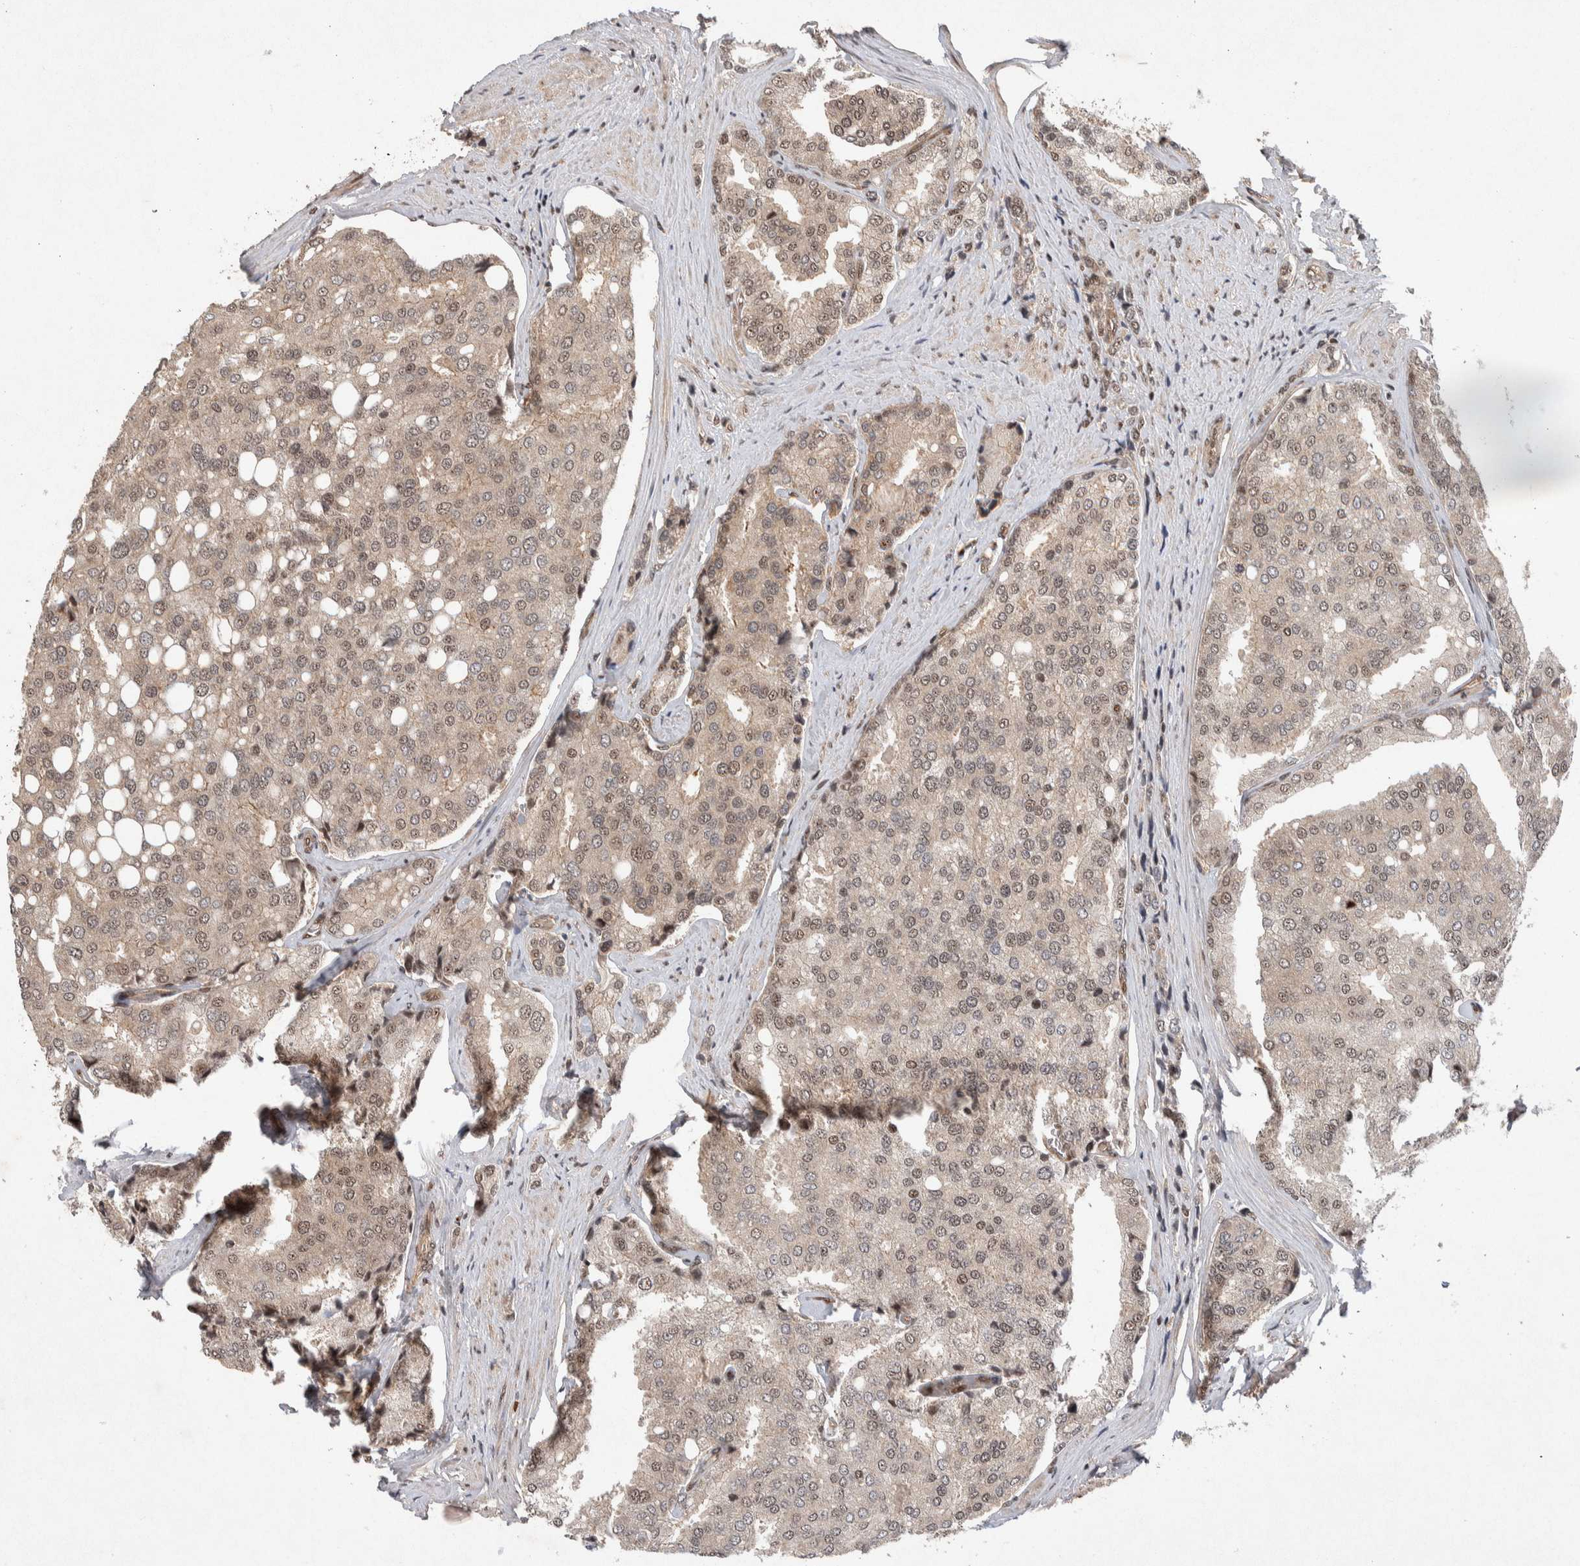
{"staining": {"intensity": "weak", "quantity": ">75%", "location": "nuclear"}, "tissue": "prostate cancer", "cell_type": "Tumor cells", "image_type": "cancer", "snomed": [{"axis": "morphology", "description": "Adenocarcinoma, High grade"}, {"axis": "topography", "description": "Prostate"}], "caption": "Immunohistochemical staining of prostate cancer shows weak nuclear protein staining in approximately >75% of tumor cells. (brown staining indicates protein expression, while blue staining denotes nuclei).", "gene": "TOR1B", "patient": {"sex": "male", "age": 50}}